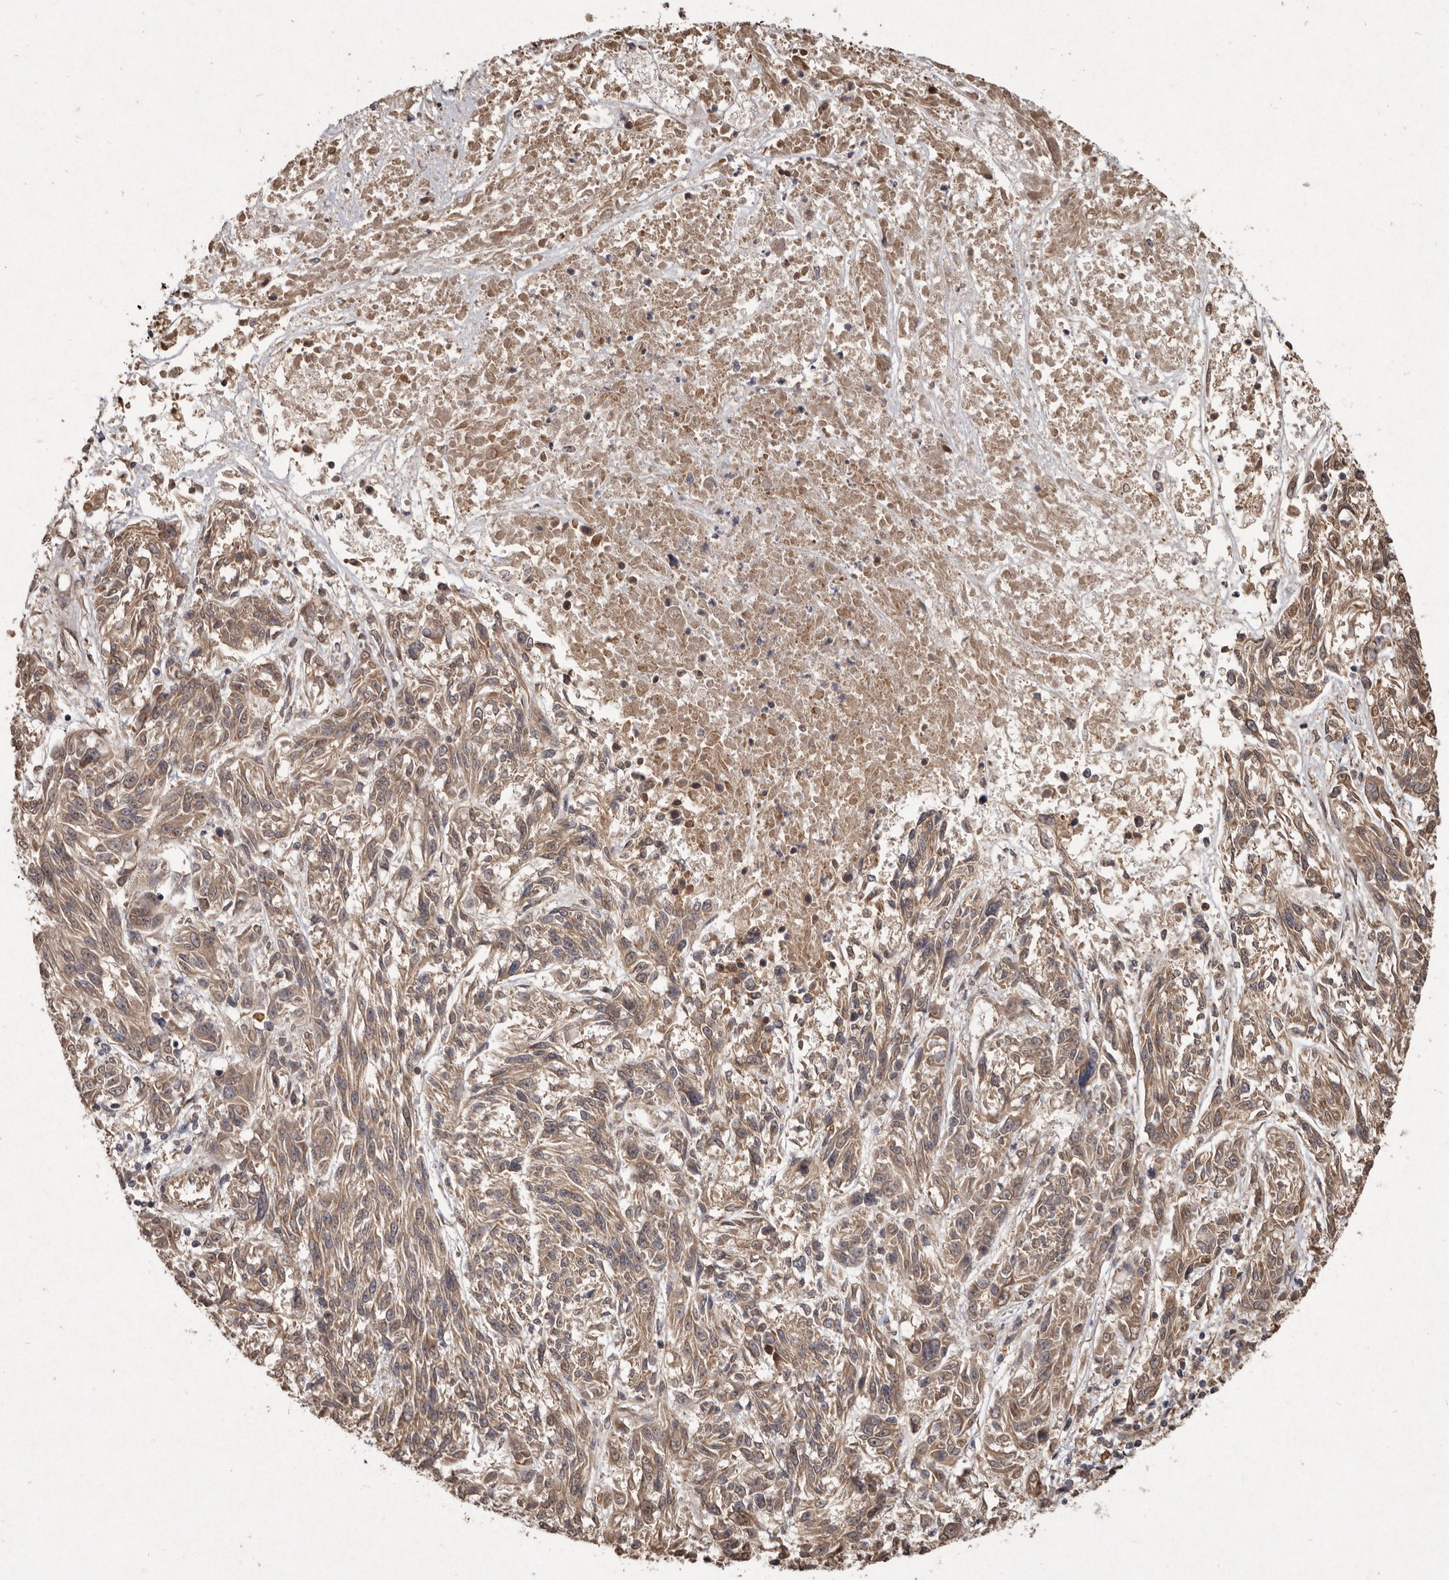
{"staining": {"intensity": "weak", "quantity": ">75%", "location": "cytoplasmic/membranous"}, "tissue": "melanoma", "cell_type": "Tumor cells", "image_type": "cancer", "snomed": [{"axis": "morphology", "description": "Malignant melanoma, NOS"}, {"axis": "topography", "description": "Skin"}], "caption": "A low amount of weak cytoplasmic/membranous staining is present in about >75% of tumor cells in malignant melanoma tissue.", "gene": "SEMA3A", "patient": {"sex": "male", "age": 53}}